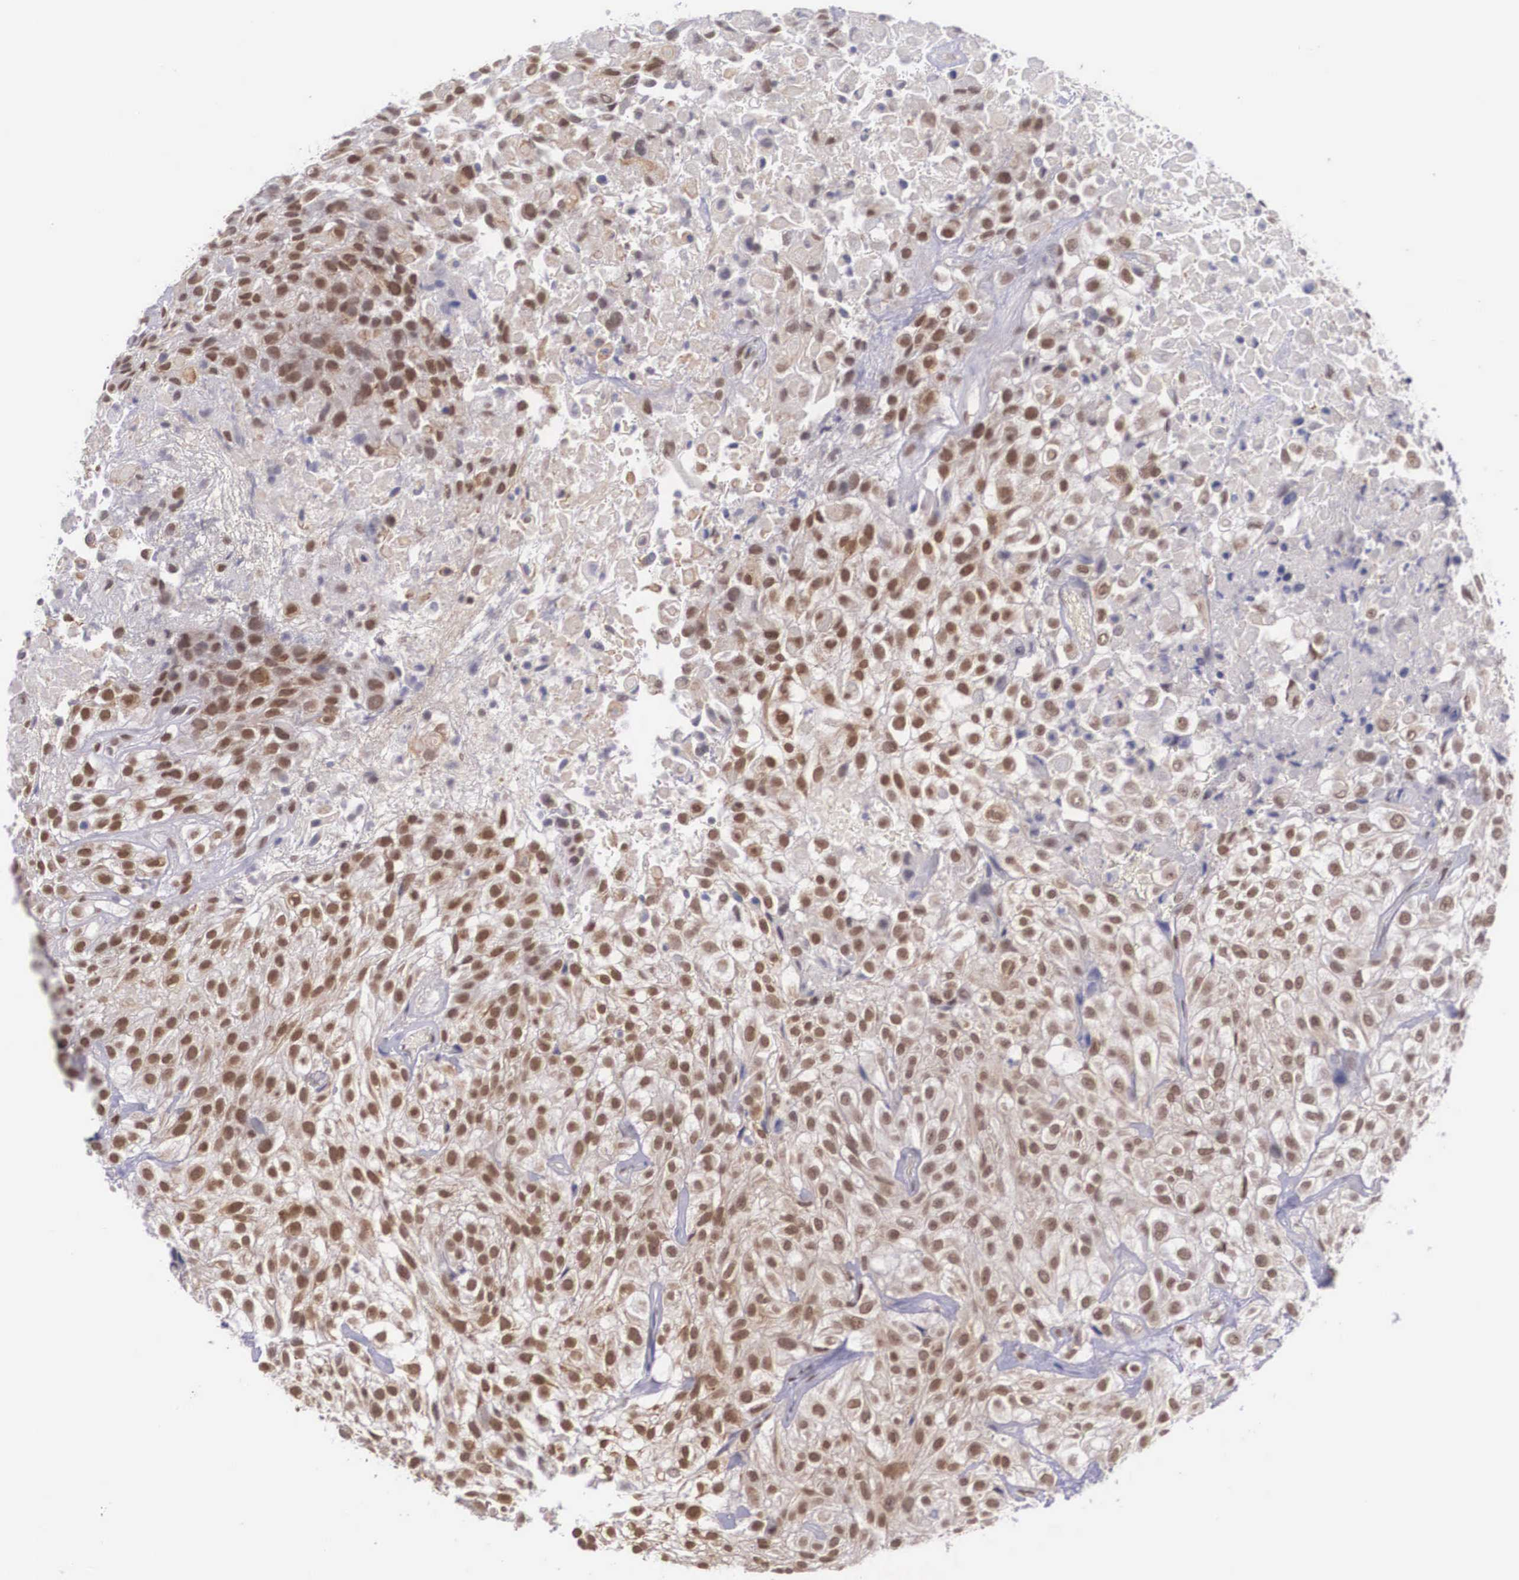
{"staining": {"intensity": "moderate", "quantity": ">75%", "location": "cytoplasmic/membranous,nuclear"}, "tissue": "urothelial cancer", "cell_type": "Tumor cells", "image_type": "cancer", "snomed": [{"axis": "morphology", "description": "Urothelial carcinoma, High grade"}, {"axis": "topography", "description": "Urinary bladder"}], "caption": "High-power microscopy captured an immunohistochemistry (IHC) histopathology image of urothelial cancer, revealing moderate cytoplasmic/membranous and nuclear staining in about >75% of tumor cells.", "gene": "NINL", "patient": {"sex": "male", "age": 56}}